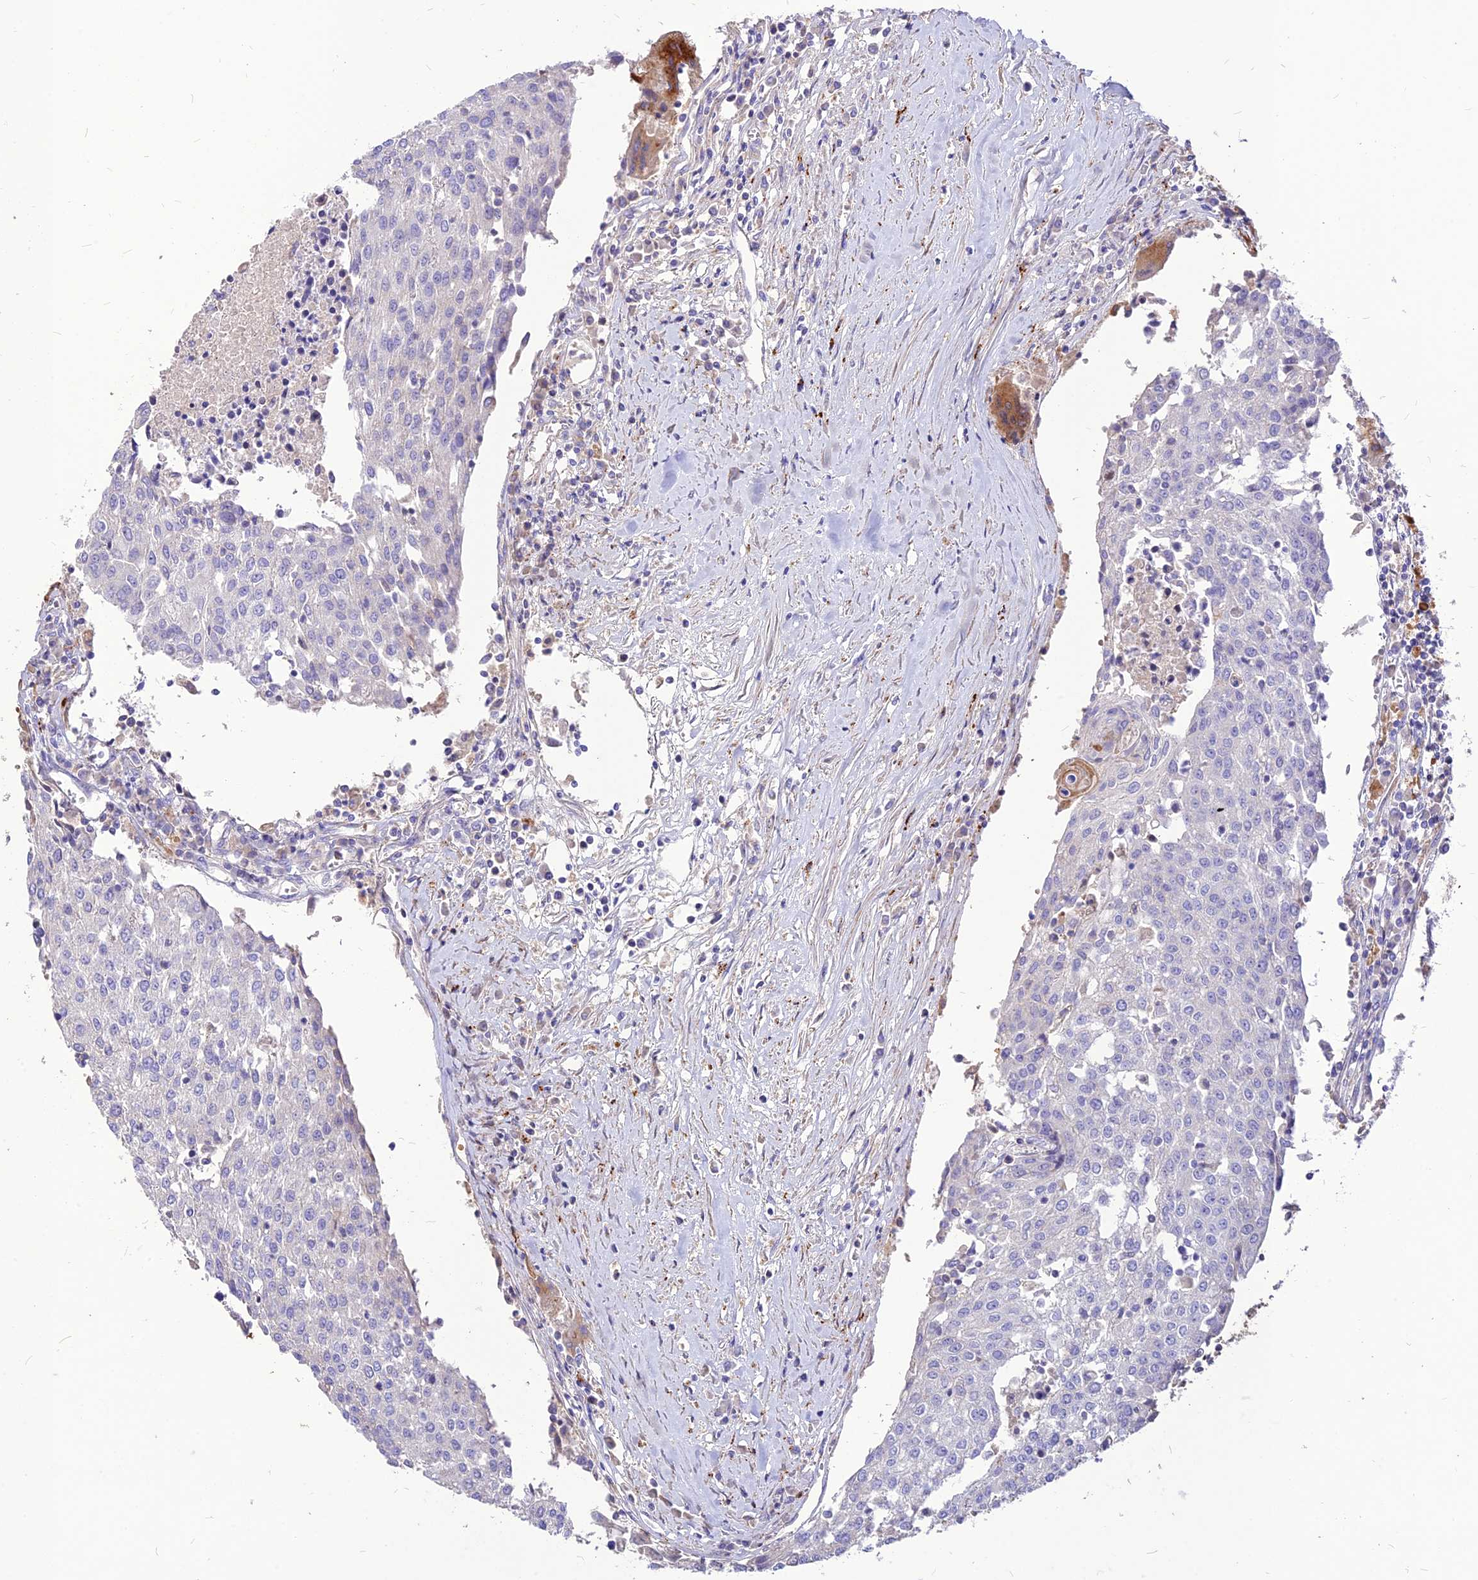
{"staining": {"intensity": "negative", "quantity": "none", "location": "none"}, "tissue": "urothelial cancer", "cell_type": "Tumor cells", "image_type": "cancer", "snomed": [{"axis": "morphology", "description": "Urothelial carcinoma, High grade"}, {"axis": "topography", "description": "Urinary bladder"}], "caption": "Immunohistochemical staining of urothelial cancer exhibits no significant staining in tumor cells.", "gene": "RIMOC1", "patient": {"sex": "female", "age": 85}}